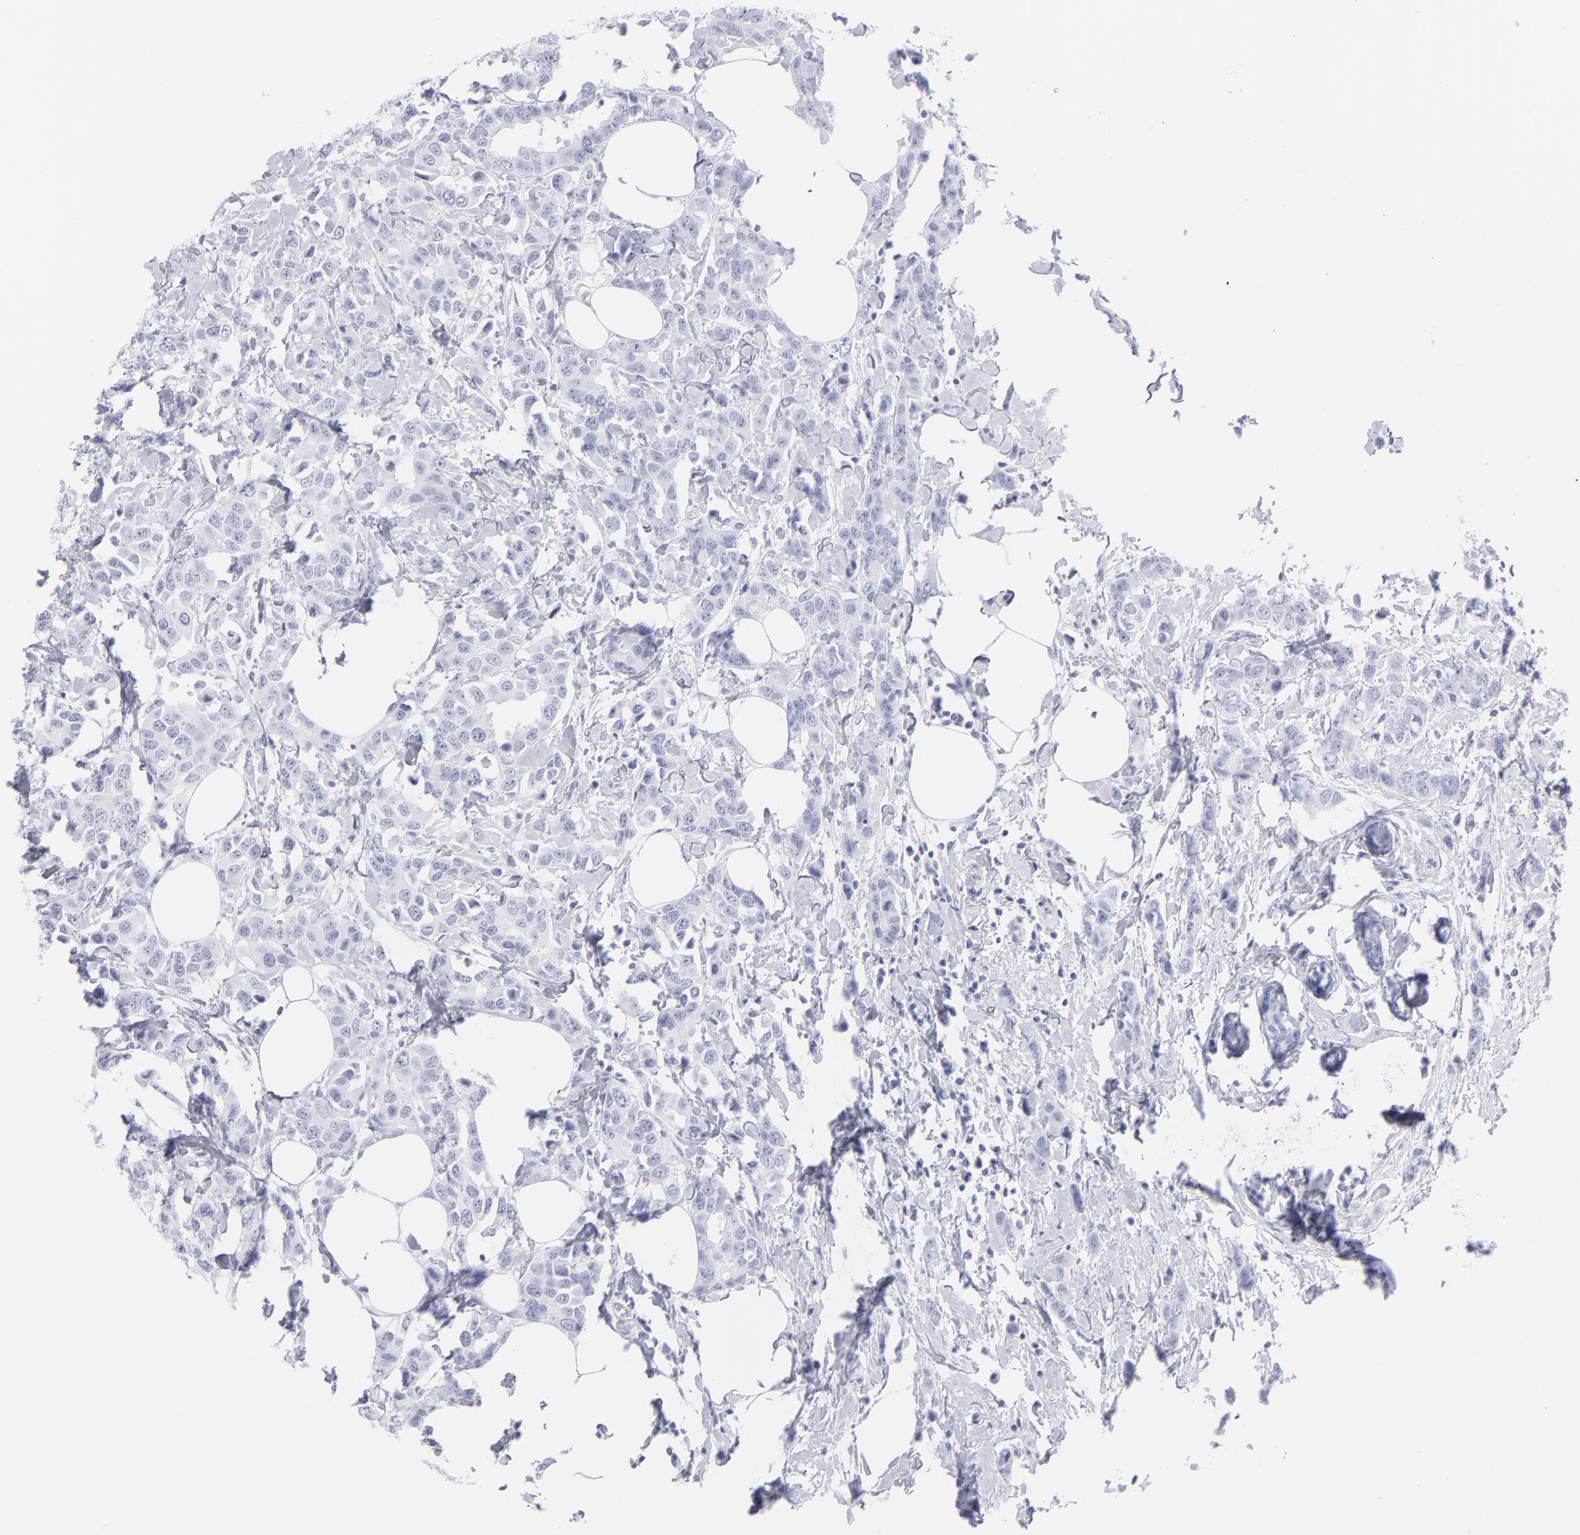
{"staining": {"intensity": "negative", "quantity": "none", "location": "none"}, "tissue": "breast cancer", "cell_type": "Tumor cells", "image_type": "cancer", "snomed": [{"axis": "morphology", "description": "Normal tissue, NOS"}, {"axis": "morphology", "description": "Duct carcinoma"}, {"axis": "topography", "description": "Breast"}], "caption": "The histopathology image exhibits no staining of tumor cells in breast cancer (infiltrating ductal carcinoma).", "gene": "F13B", "patient": {"sex": "female", "age": 50}}